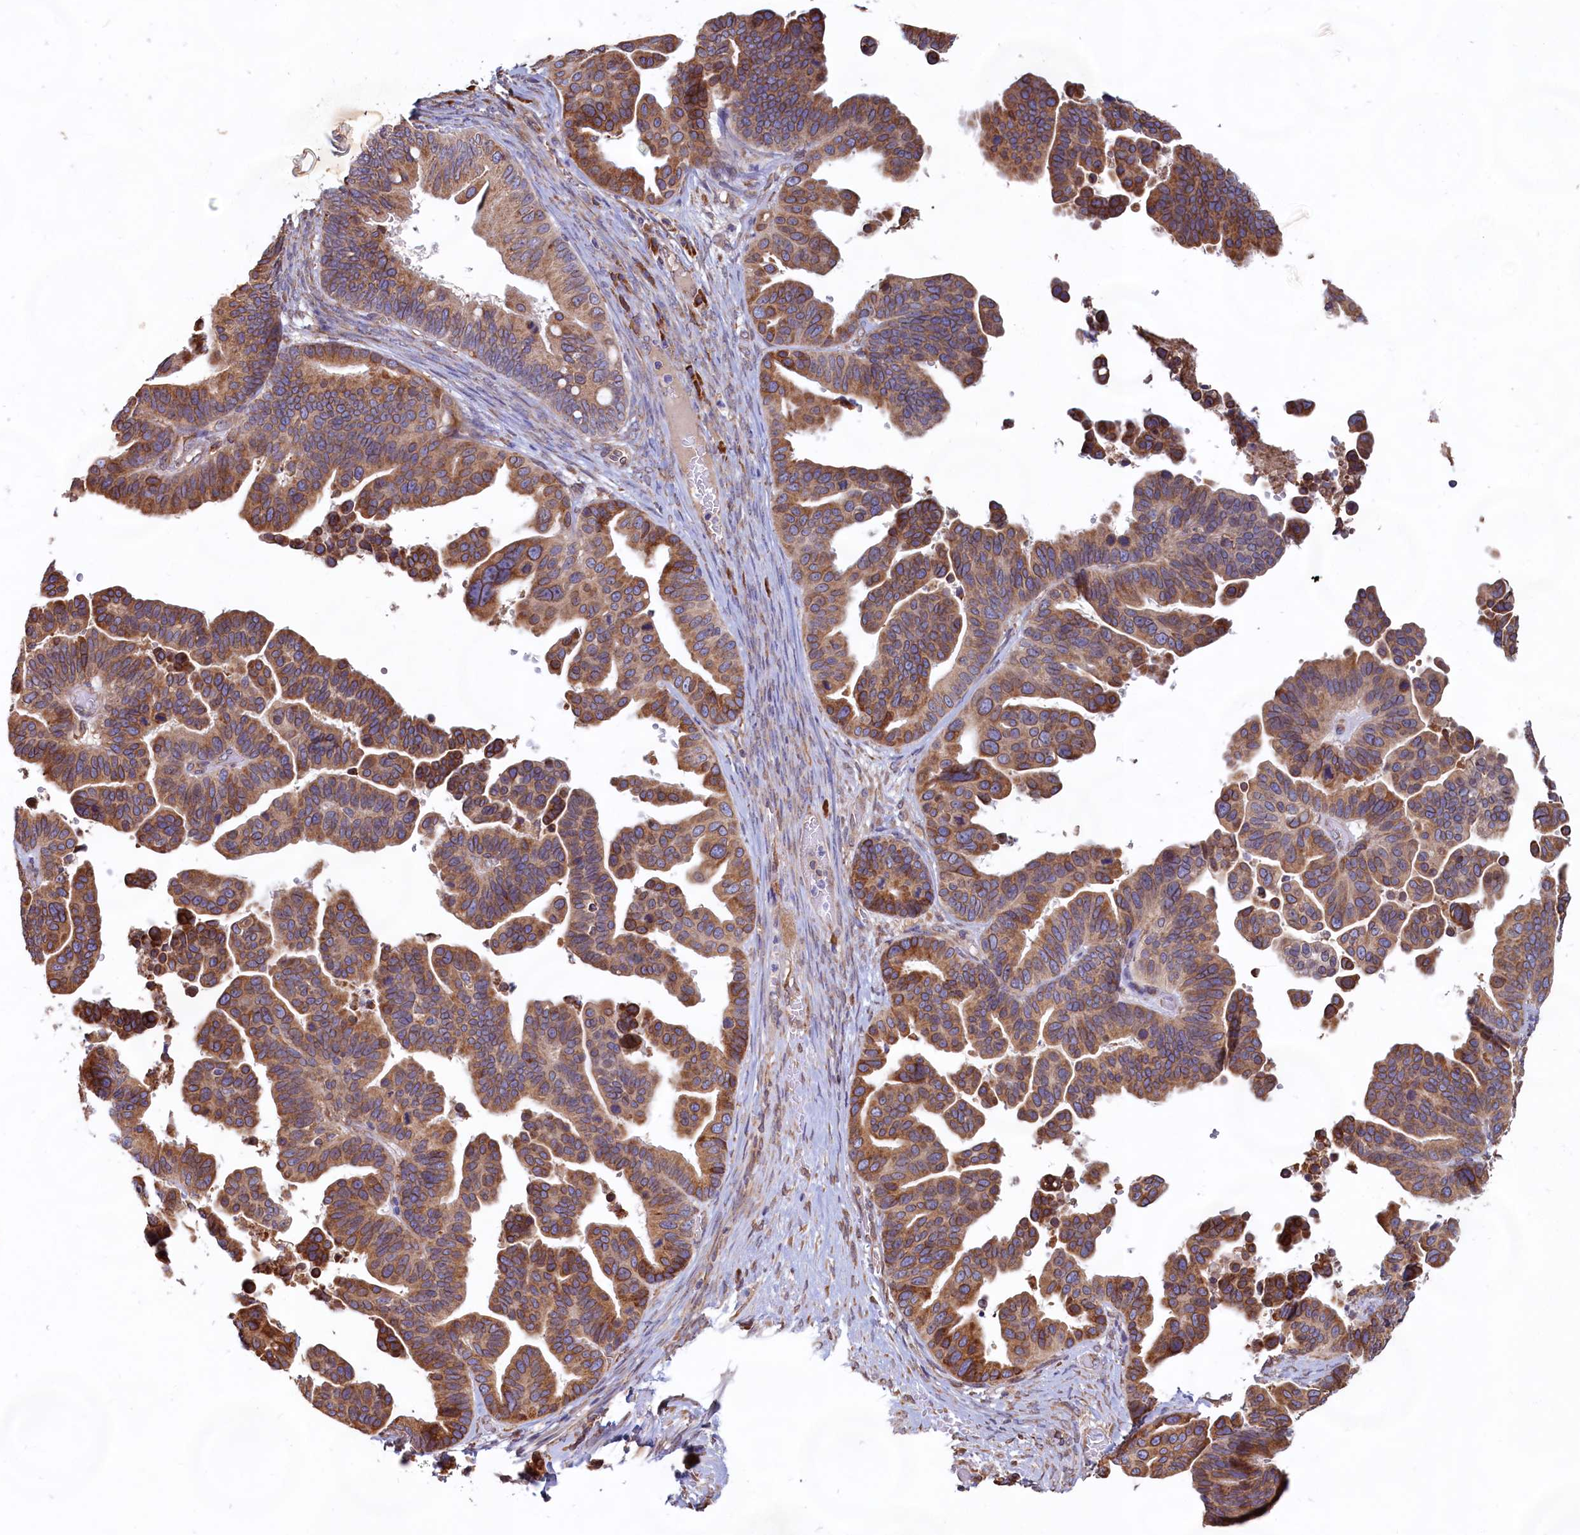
{"staining": {"intensity": "strong", "quantity": ">75%", "location": "cytoplasmic/membranous"}, "tissue": "ovarian cancer", "cell_type": "Tumor cells", "image_type": "cancer", "snomed": [{"axis": "morphology", "description": "Cystadenocarcinoma, serous, NOS"}, {"axis": "topography", "description": "Ovary"}], "caption": "Human ovarian cancer stained with a protein marker reveals strong staining in tumor cells.", "gene": "TBC1D19", "patient": {"sex": "female", "age": 56}}